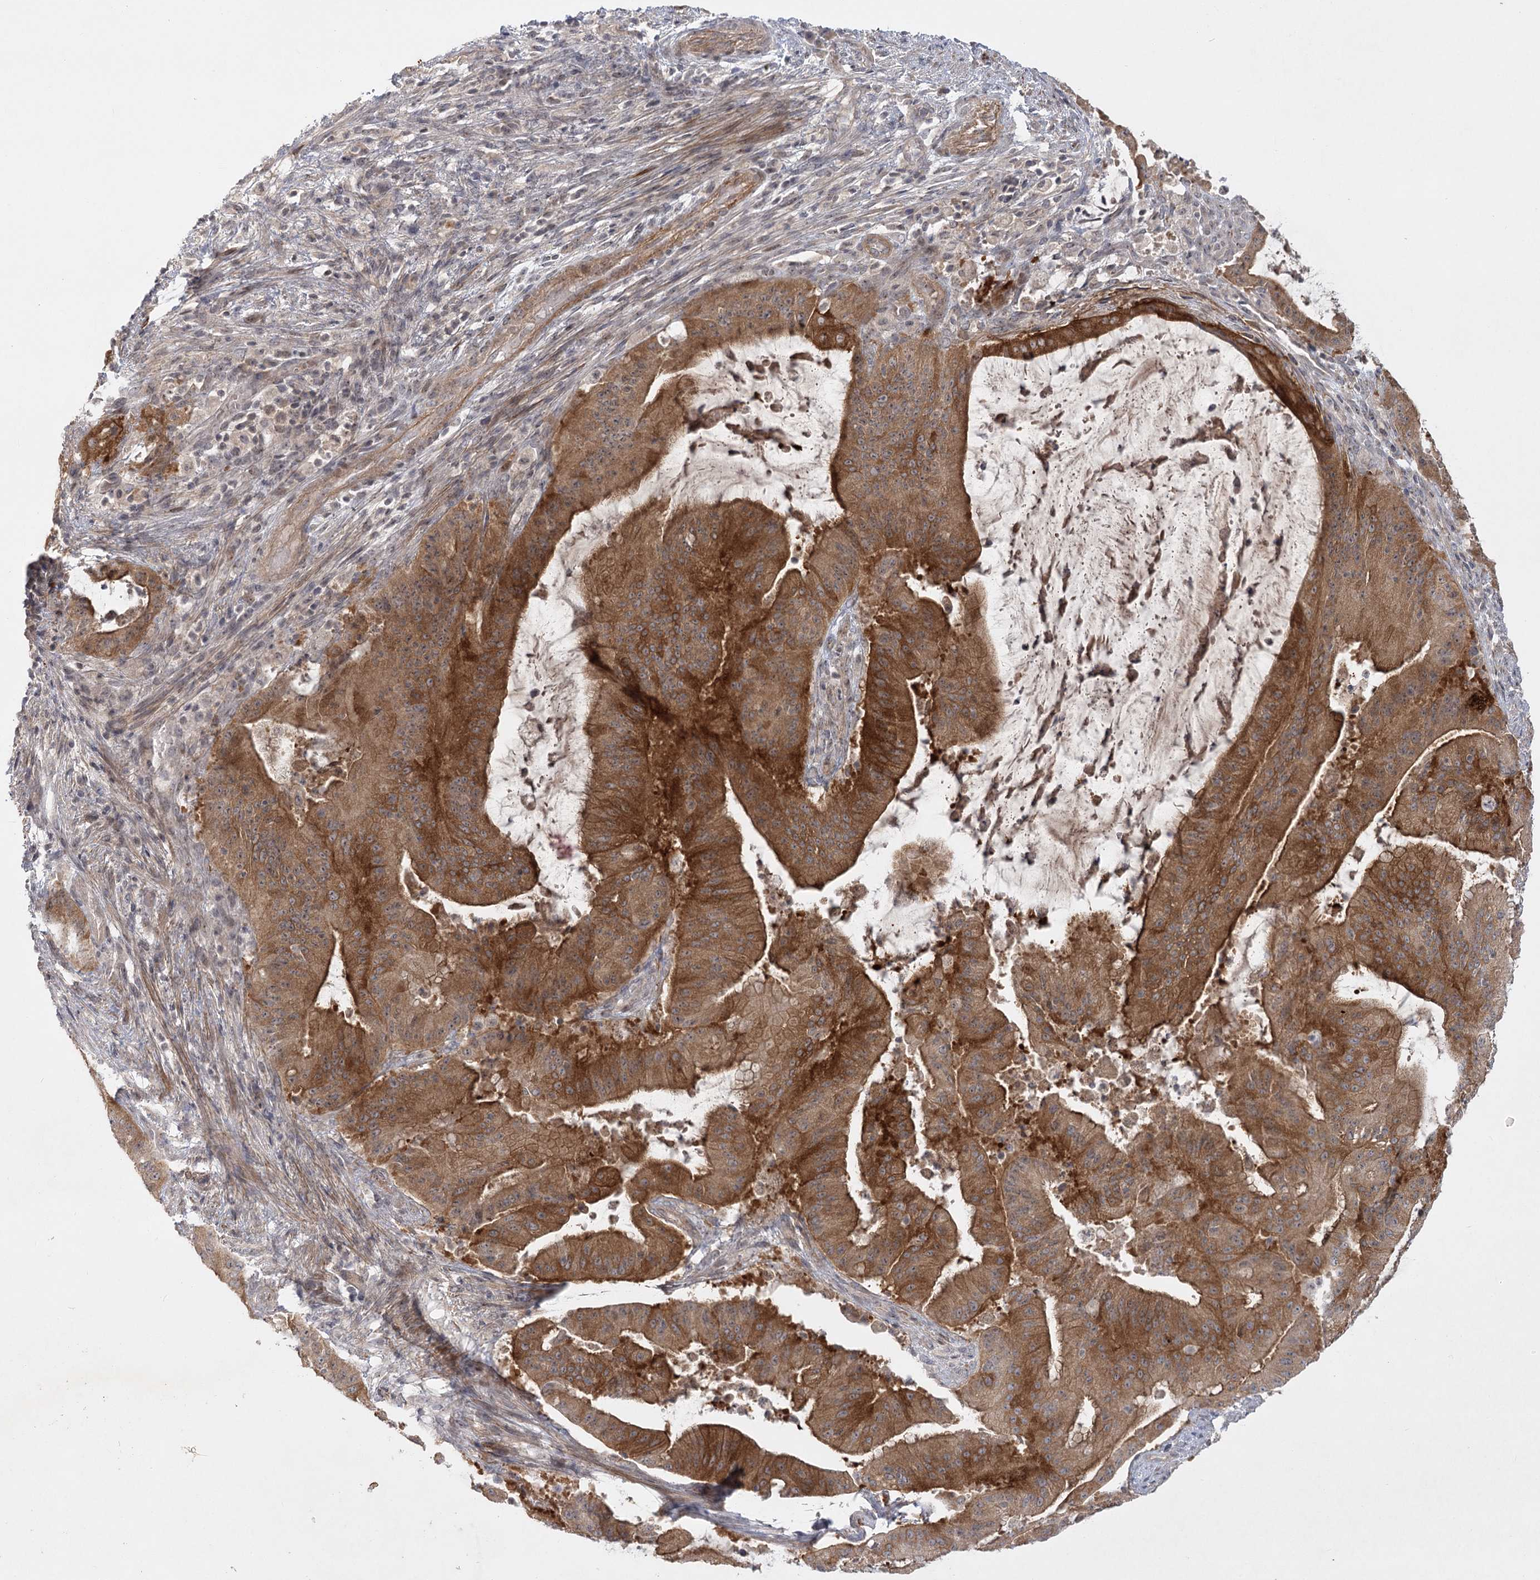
{"staining": {"intensity": "strong", "quantity": ">75%", "location": "cytoplasmic/membranous"}, "tissue": "liver cancer", "cell_type": "Tumor cells", "image_type": "cancer", "snomed": [{"axis": "morphology", "description": "Normal tissue, NOS"}, {"axis": "morphology", "description": "Cholangiocarcinoma"}, {"axis": "topography", "description": "Liver"}, {"axis": "topography", "description": "Peripheral nerve tissue"}], "caption": "A histopathology image showing strong cytoplasmic/membranous positivity in approximately >75% of tumor cells in liver cholangiocarcinoma, as visualized by brown immunohistochemical staining.", "gene": "SH2D3A", "patient": {"sex": "female", "age": 73}}